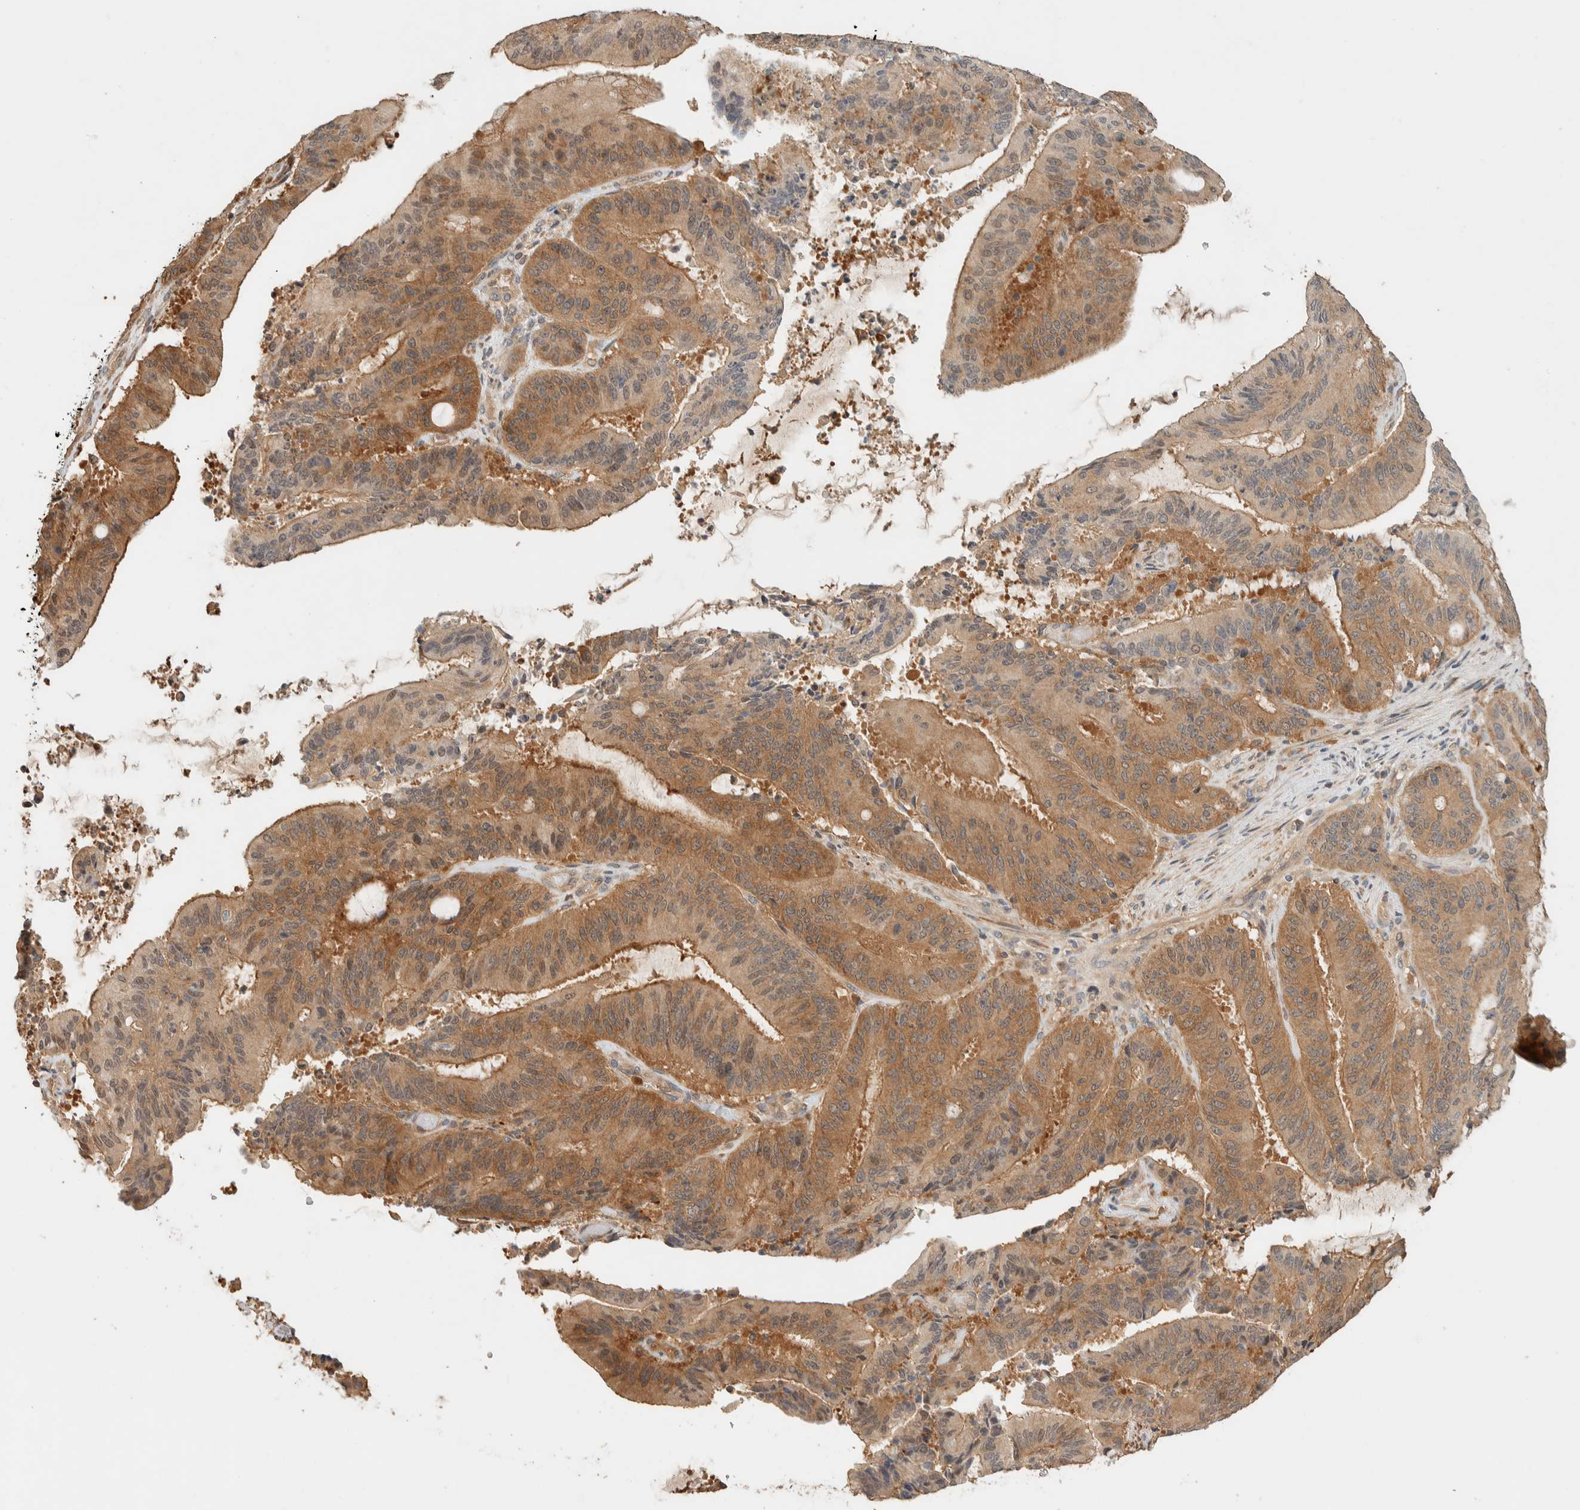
{"staining": {"intensity": "moderate", "quantity": ">75%", "location": "cytoplasmic/membranous"}, "tissue": "liver cancer", "cell_type": "Tumor cells", "image_type": "cancer", "snomed": [{"axis": "morphology", "description": "Normal tissue, NOS"}, {"axis": "morphology", "description": "Cholangiocarcinoma"}, {"axis": "topography", "description": "Liver"}, {"axis": "topography", "description": "Peripheral nerve tissue"}], "caption": "There is medium levels of moderate cytoplasmic/membranous staining in tumor cells of liver cancer (cholangiocarcinoma), as demonstrated by immunohistochemical staining (brown color).", "gene": "ADSS2", "patient": {"sex": "female", "age": 73}}